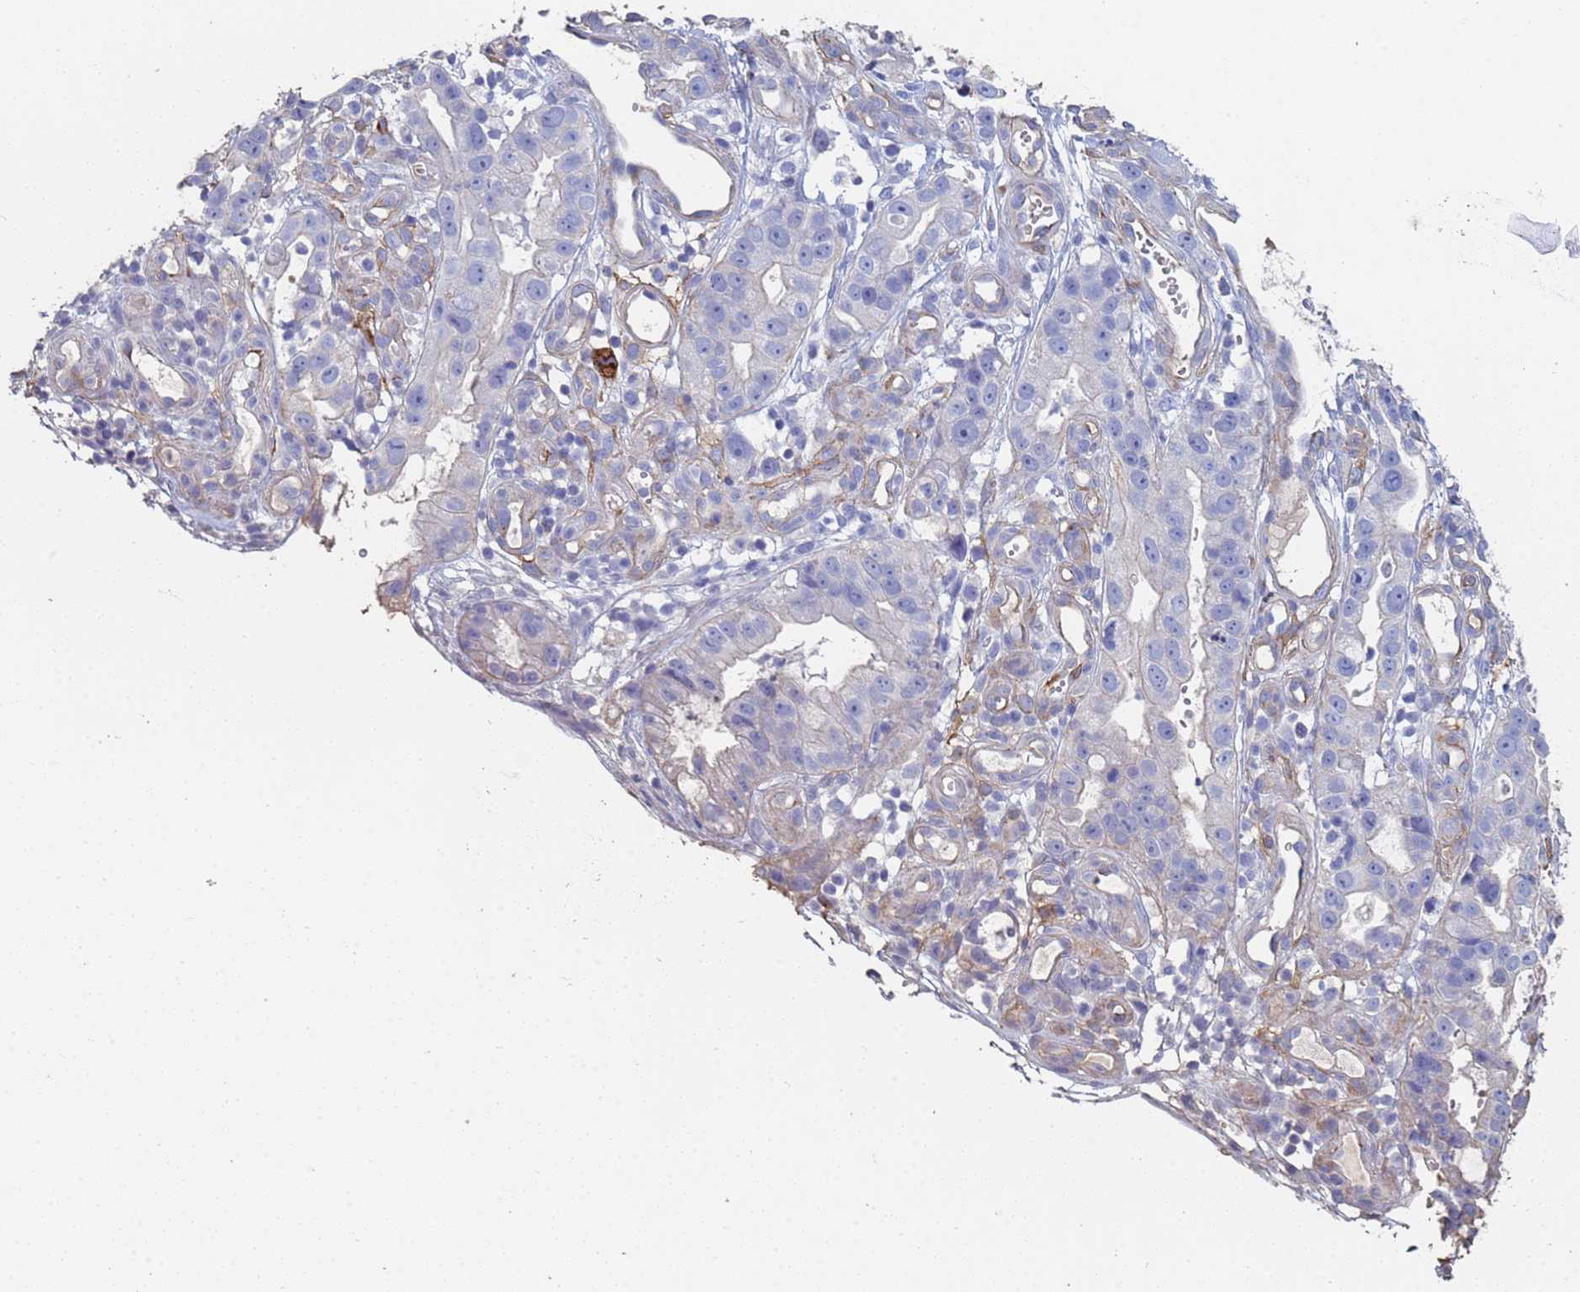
{"staining": {"intensity": "weak", "quantity": "<25%", "location": "cytoplasmic/membranous"}, "tissue": "stomach cancer", "cell_type": "Tumor cells", "image_type": "cancer", "snomed": [{"axis": "morphology", "description": "Adenocarcinoma, NOS"}, {"axis": "topography", "description": "Stomach"}], "caption": "This is an immunohistochemistry (IHC) histopathology image of adenocarcinoma (stomach). There is no positivity in tumor cells.", "gene": "ABCA8", "patient": {"sex": "male", "age": 55}}